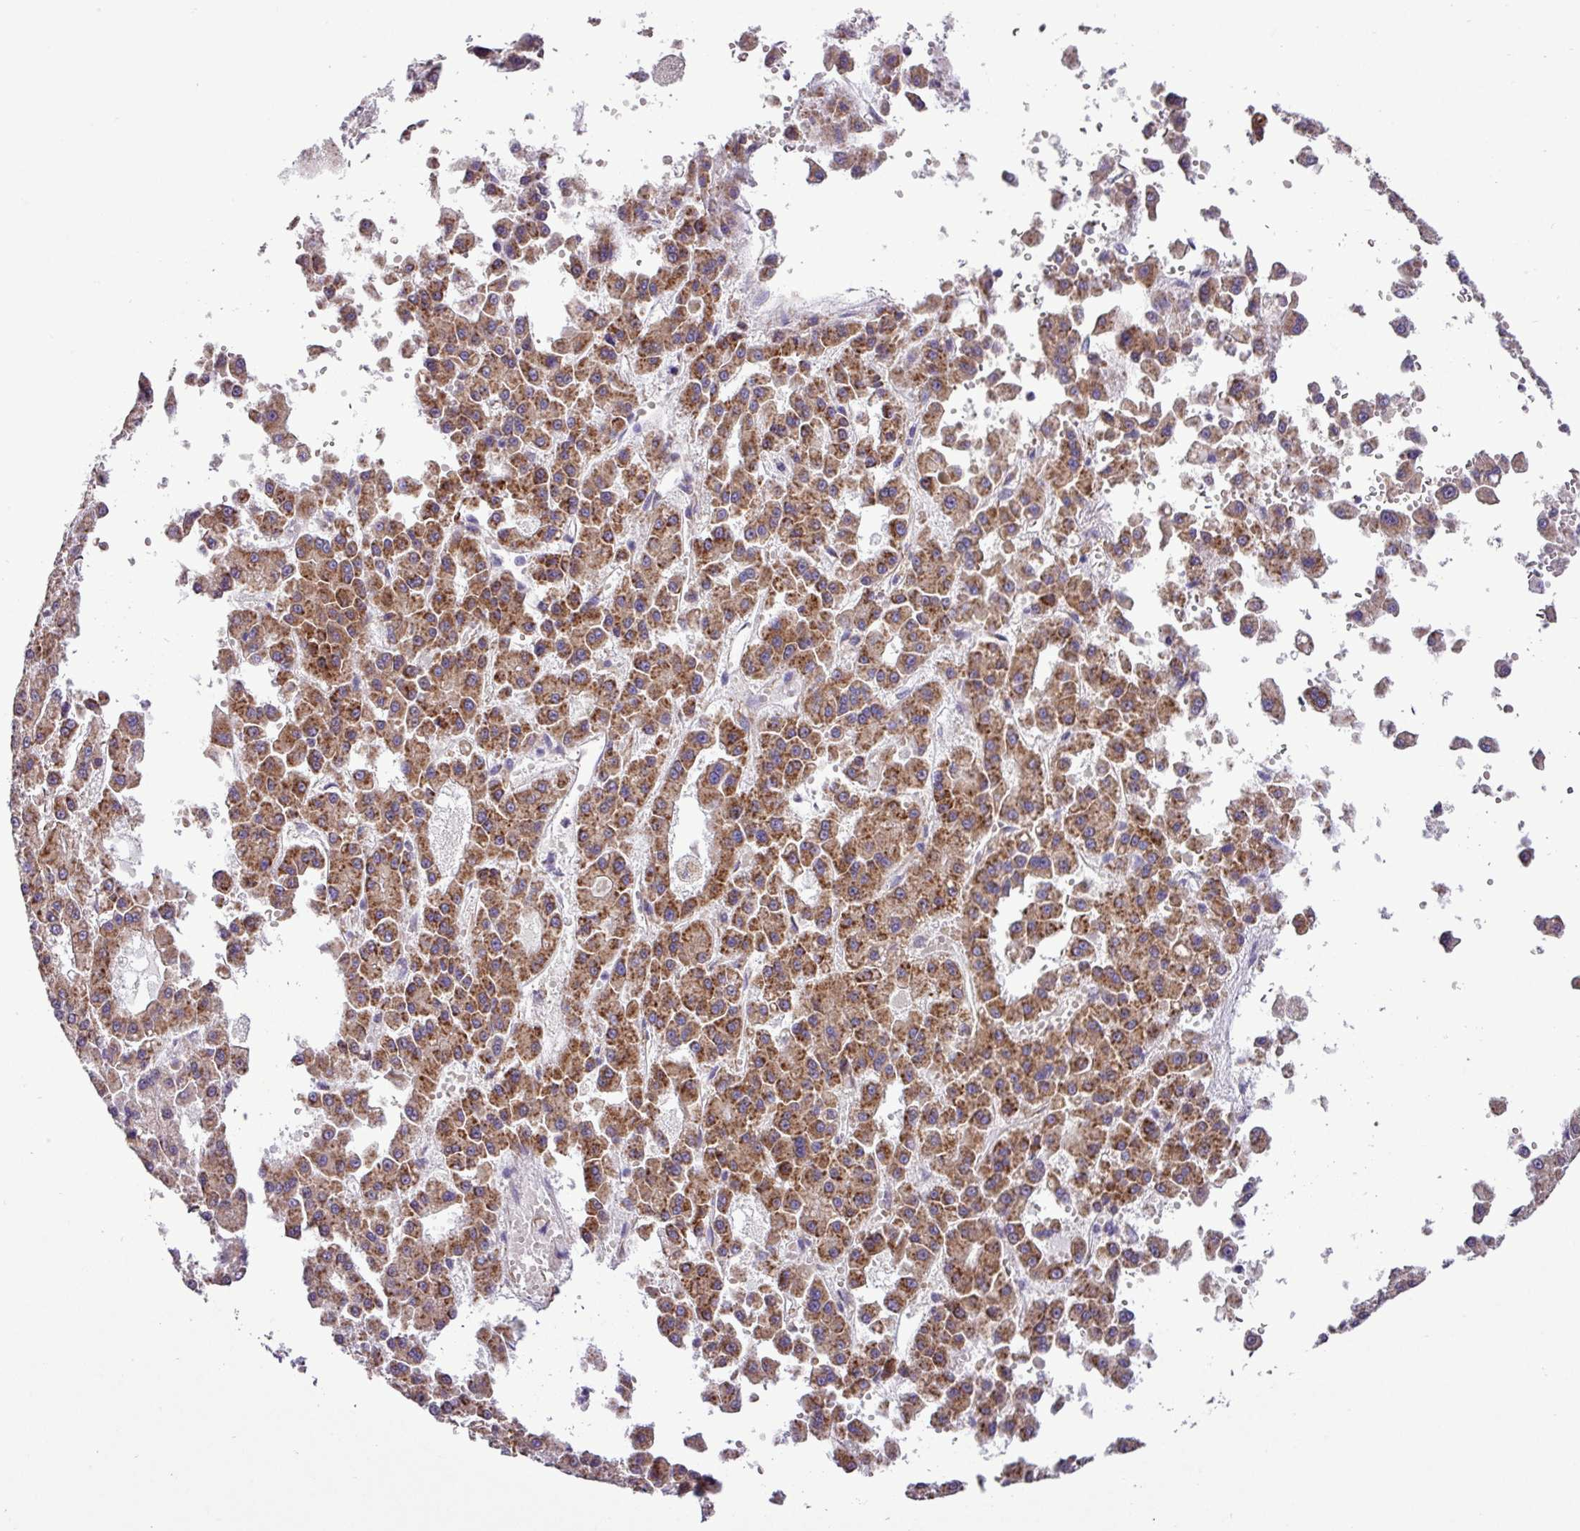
{"staining": {"intensity": "moderate", "quantity": ">75%", "location": "cytoplasmic/membranous"}, "tissue": "liver cancer", "cell_type": "Tumor cells", "image_type": "cancer", "snomed": [{"axis": "morphology", "description": "Carcinoma, Hepatocellular, NOS"}, {"axis": "topography", "description": "Liver"}], "caption": "Approximately >75% of tumor cells in liver cancer (hepatocellular carcinoma) reveal moderate cytoplasmic/membranous protein expression as visualized by brown immunohistochemical staining.", "gene": "RPL13", "patient": {"sex": "male", "age": 70}}